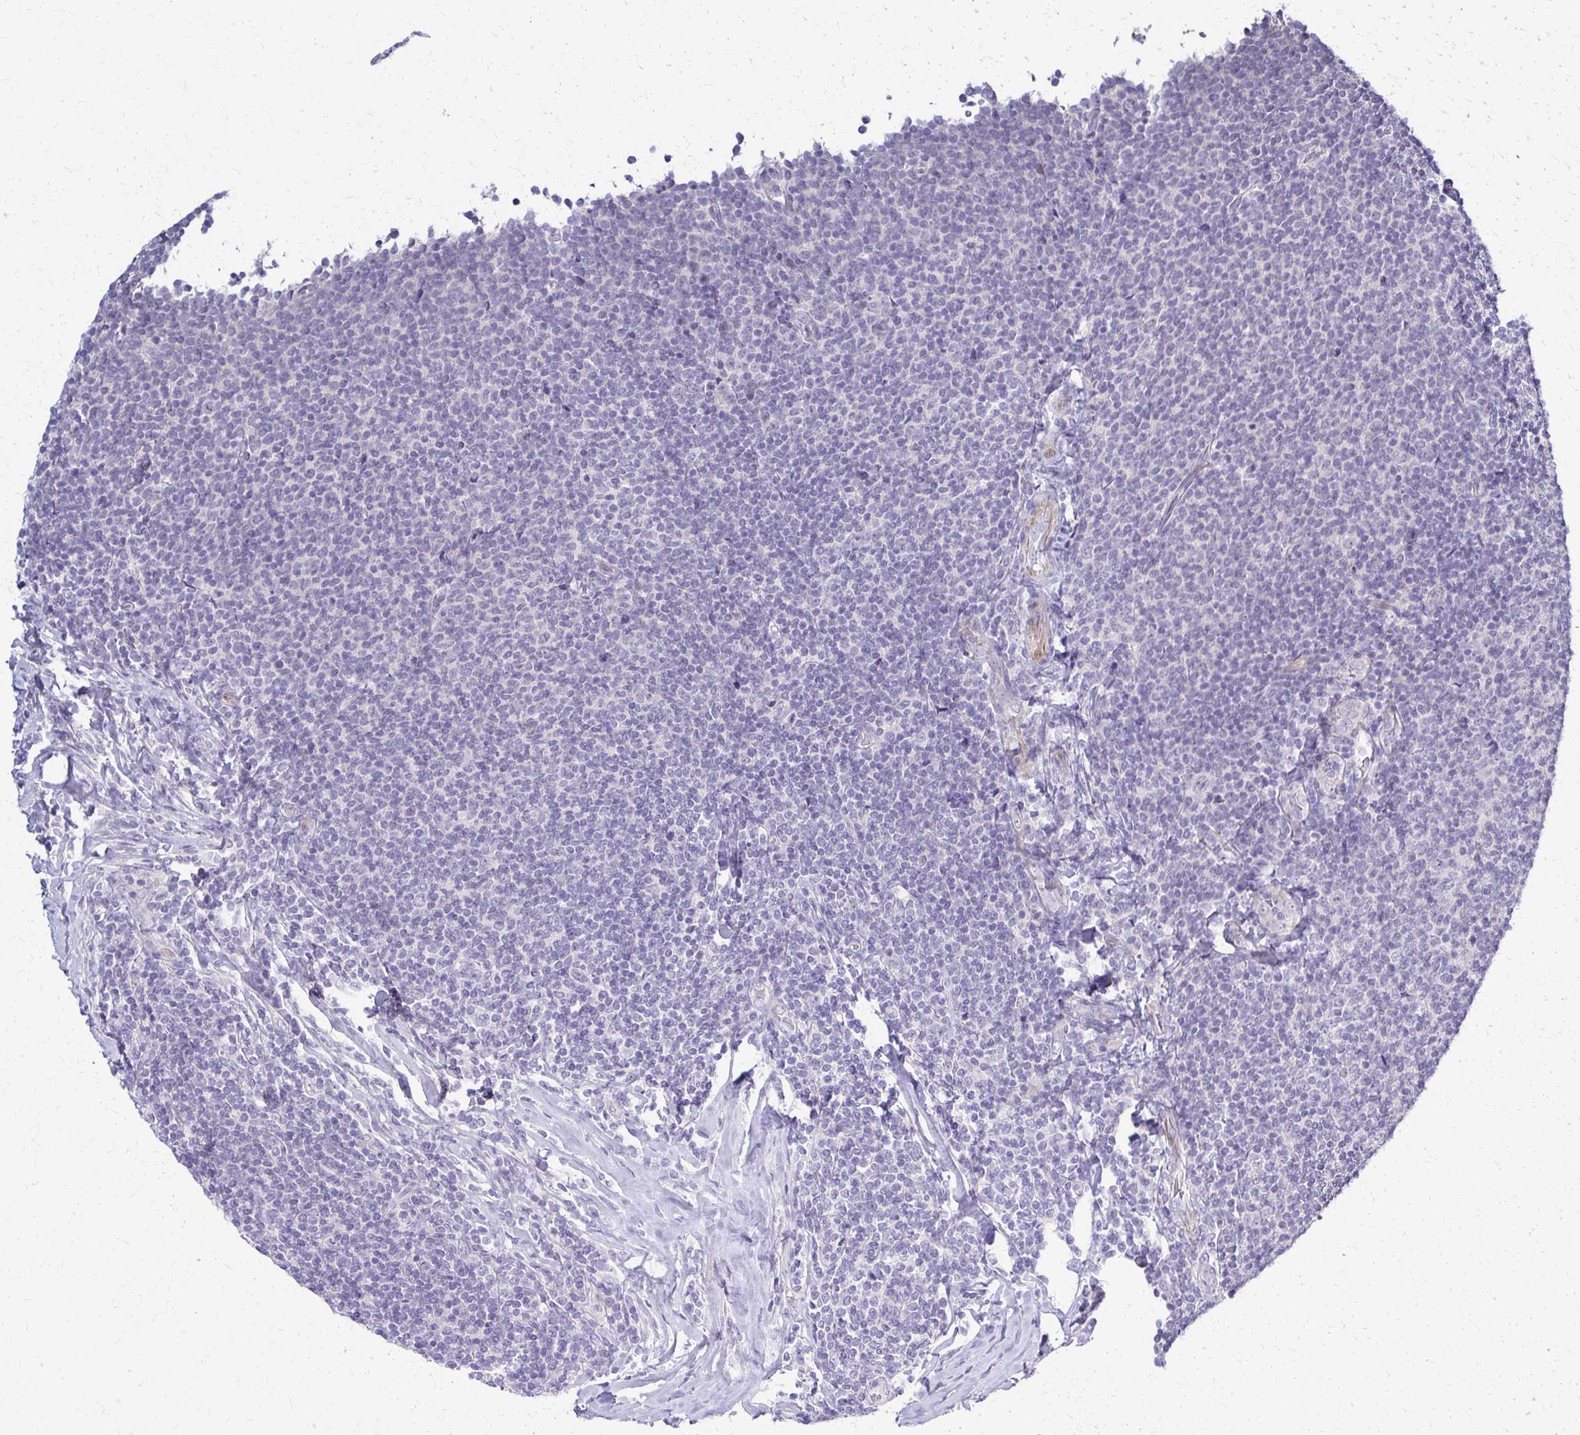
{"staining": {"intensity": "negative", "quantity": "none", "location": "none"}, "tissue": "lymphoma", "cell_type": "Tumor cells", "image_type": "cancer", "snomed": [{"axis": "morphology", "description": "Malignant lymphoma, non-Hodgkin's type, Low grade"}, {"axis": "topography", "description": "Lymph node"}], "caption": "Tumor cells are negative for brown protein staining in low-grade malignant lymphoma, non-Hodgkin's type.", "gene": "RHOBTB2", "patient": {"sex": "male", "age": 52}}